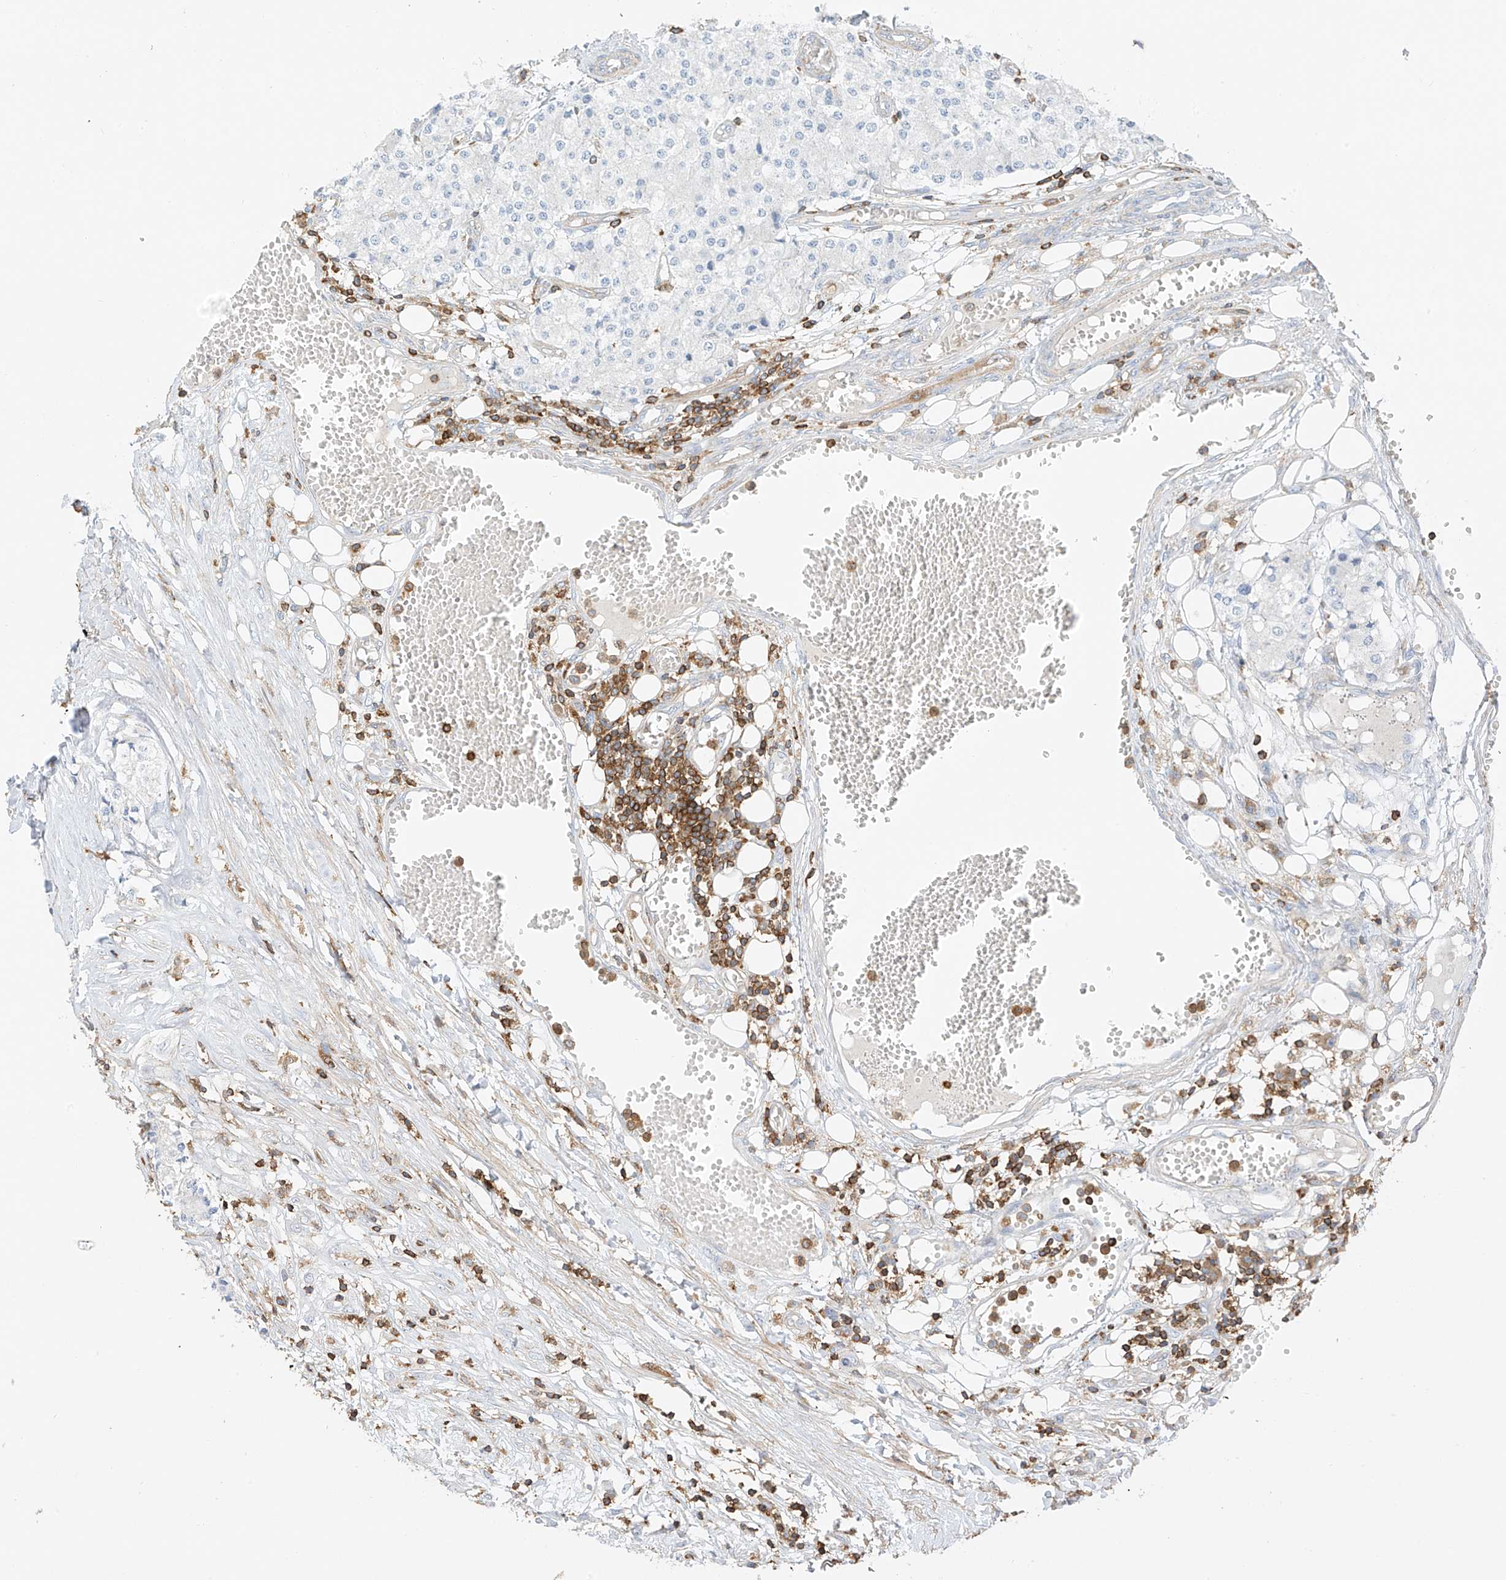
{"staining": {"intensity": "negative", "quantity": "none", "location": "none"}, "tissue": "carcinoid", "cell_type": "Tumor cells", "image_type": "cancer", "snomed": [{"axis": "morphology", "description": "Carcinoid, malignant, NOS"}, {"axis": "topography", "description": "Colon"}], "caption": "Immunohistochemistry photomicrograph of neoplastic tissue: malignant carcinoid stained with DAB demonstrates no significant protein staining in tumor cells. (DAB (3,3'-diaminobenzidine) immunohistochemistry, high magnification).", "gene": "ARHGAP25", "patient": {"sex": "female", "age": 52}}